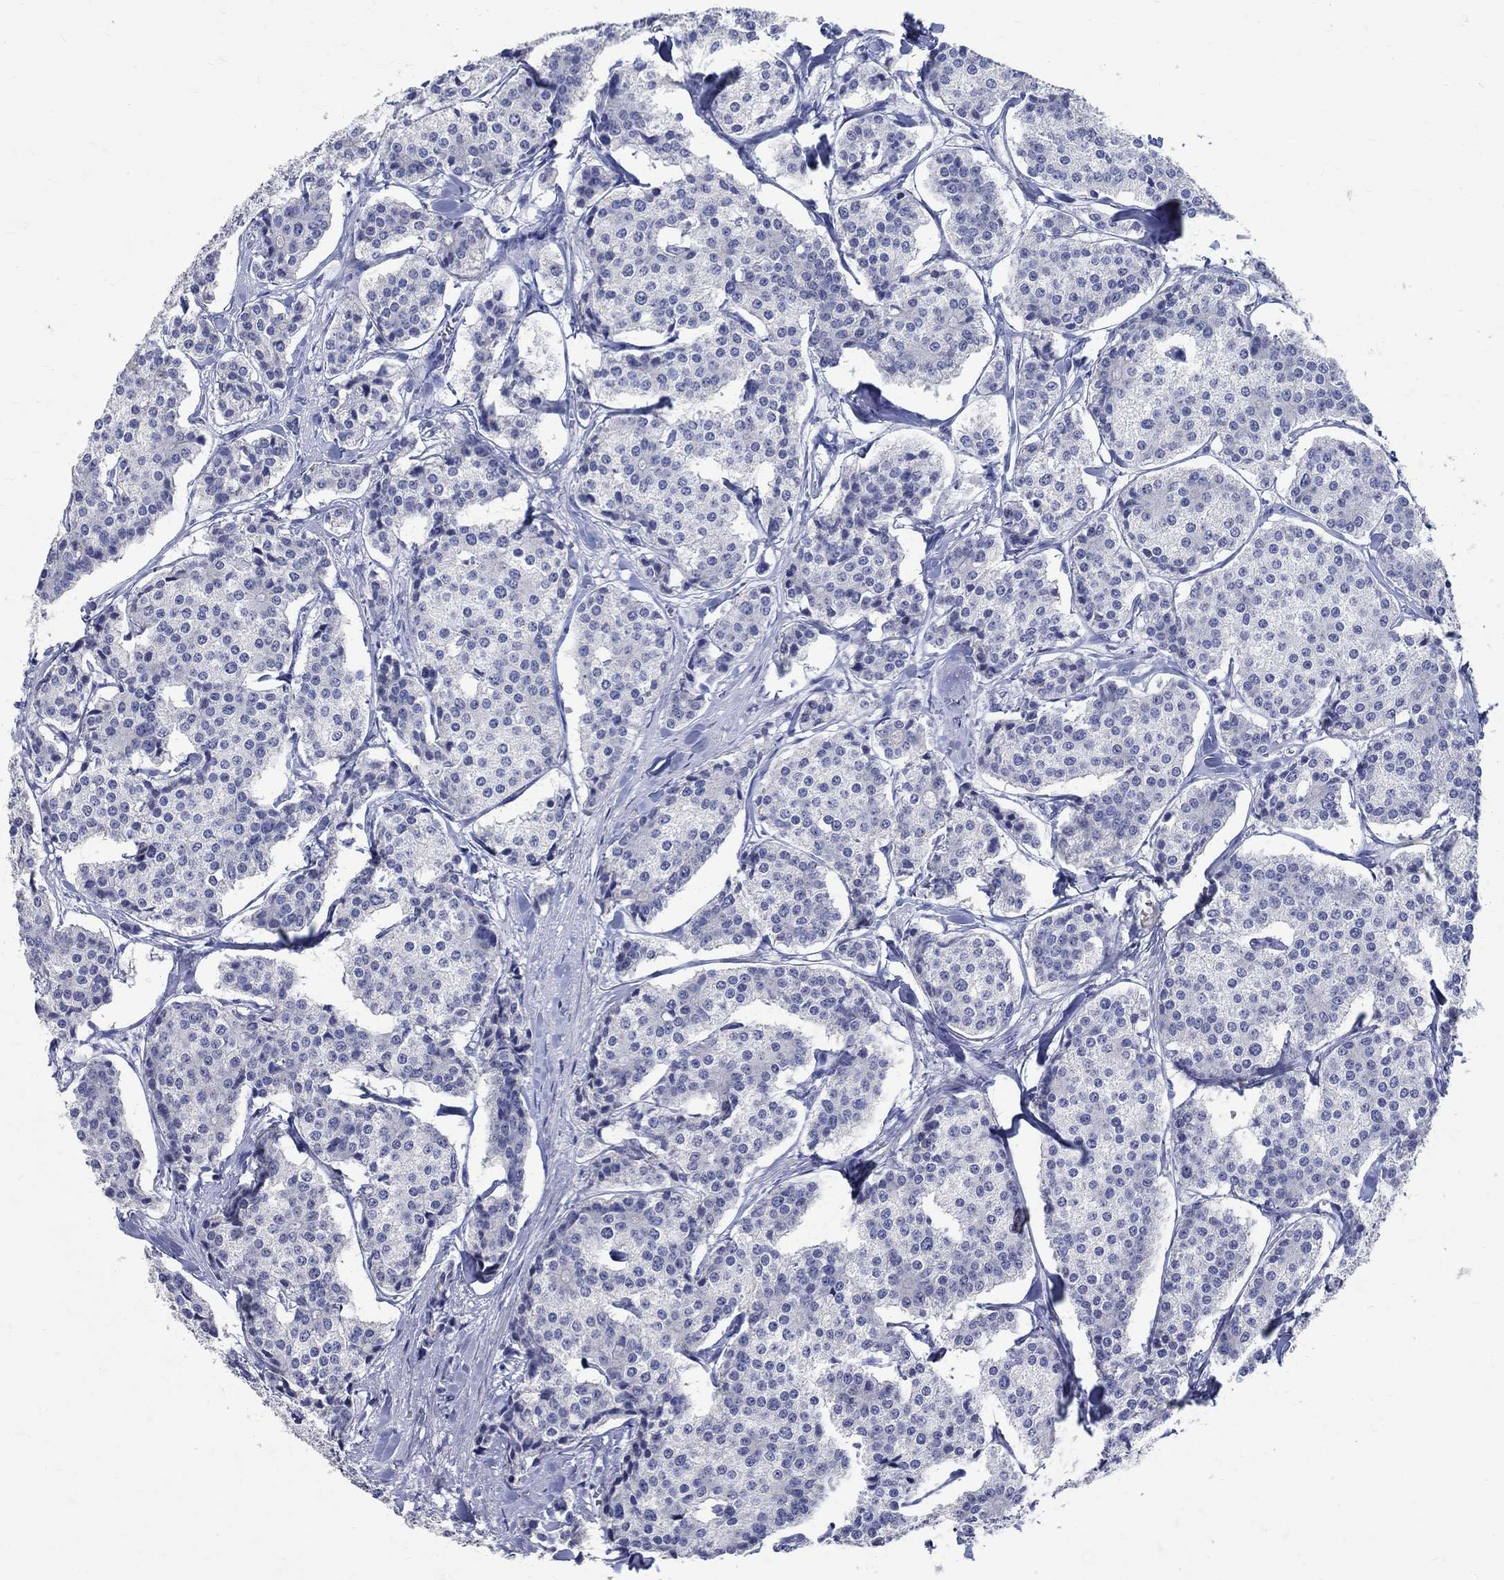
{"staining": {"intensity": "negative", "quantity": "none", "location": "none"}, "tissue": "carcinoid", "cell_type": "Tumor cells", "image_type": "cancer", "snomed": [{"axis": "morphology", "description": "Carcinoid, malignant, NOS"}, {"axis": "topography", "description": "Small intestine"}], "caption": "Carcinoid was stained to show a protein in brown. There is no significant staining in tumor cells.", "gene": "SOX2", "patient": {"sex": "female", "age": 65}}